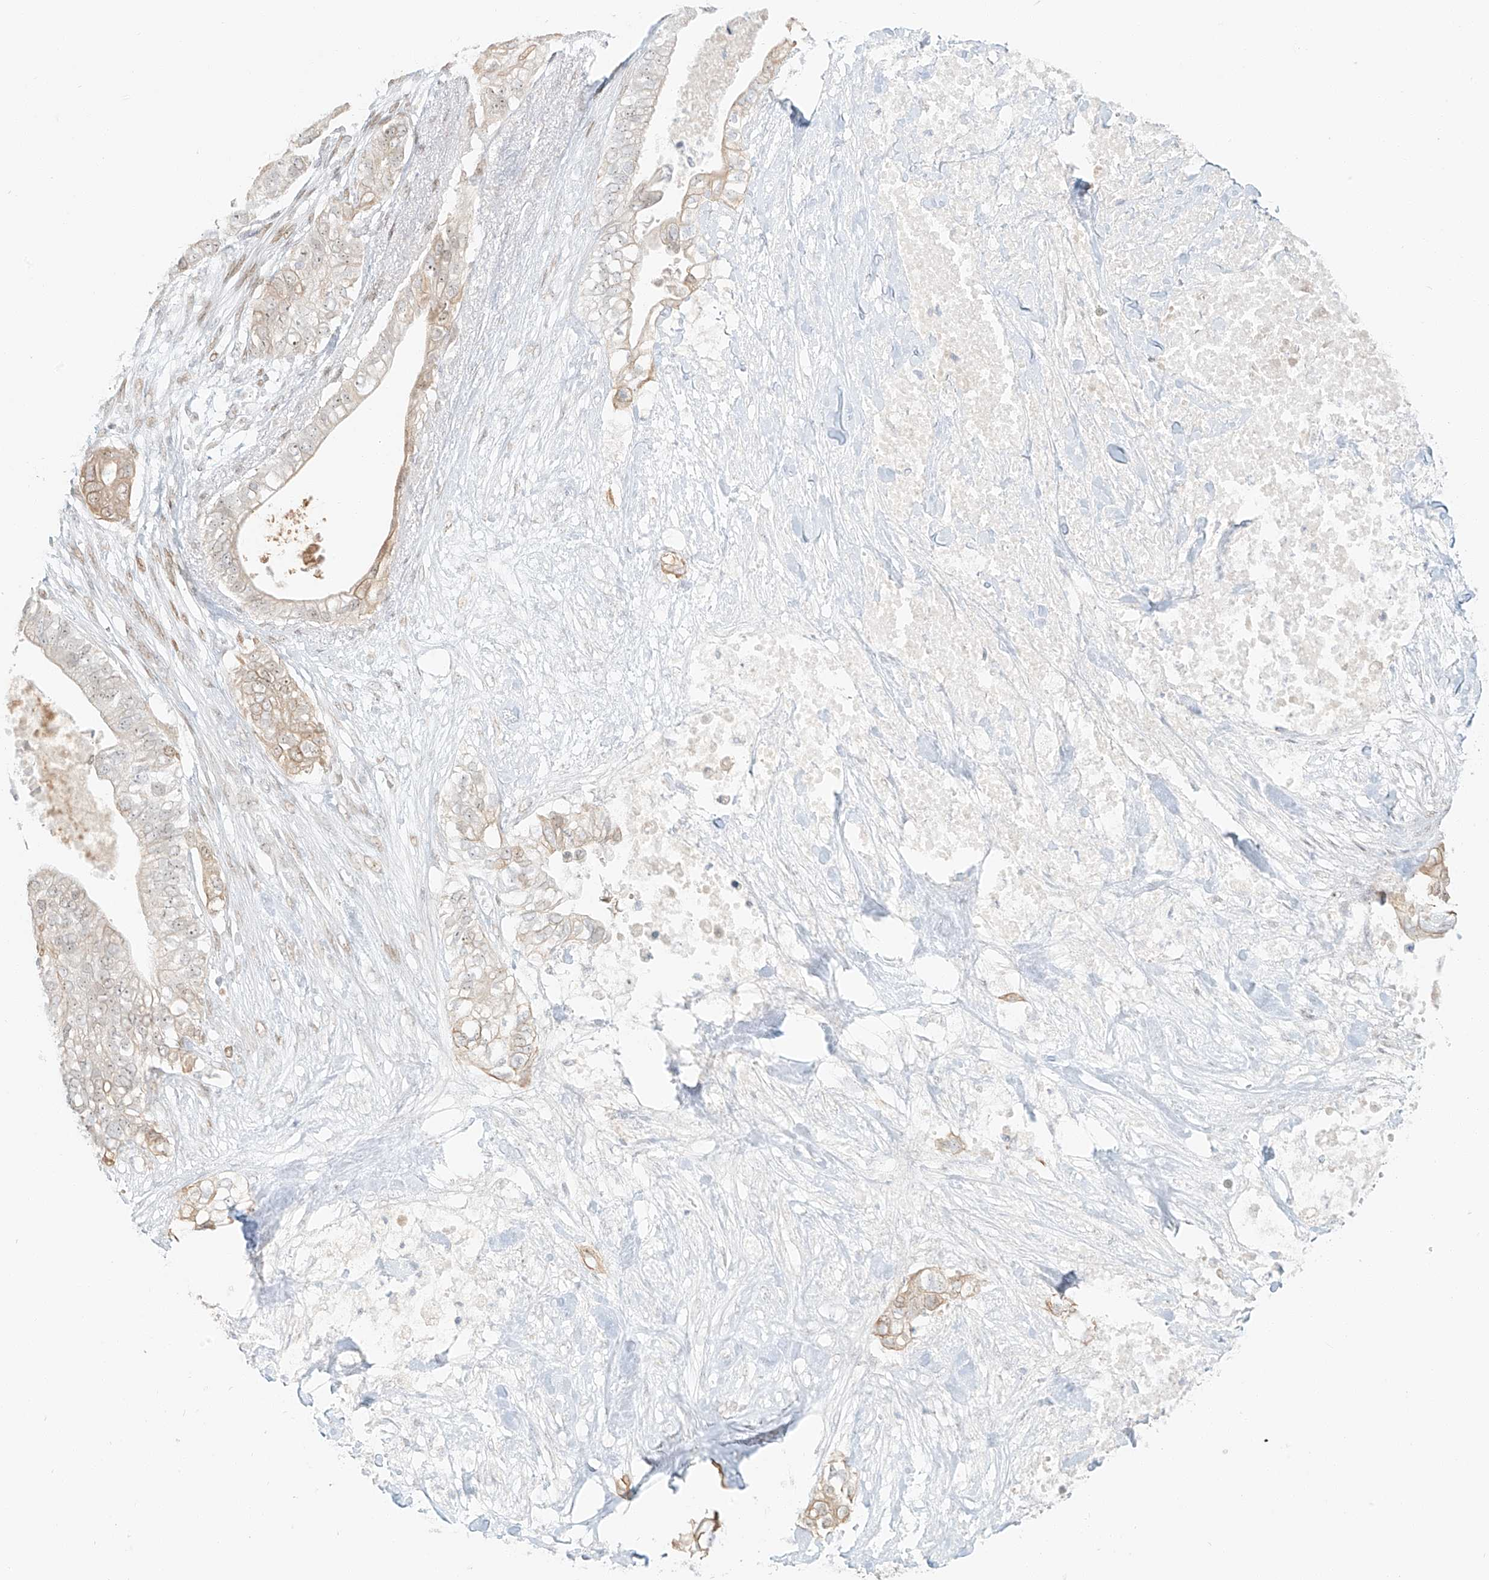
{"staining": {"intensity": "weak", "quantity": "25%-75%", "location": "cytoplasmic/membranous"}, "tissue": "pancreatic cancer", "cell_type": "Tumor cells", "image_type": "cancer", "snomed": [{"axis": "morphology", "description": "Adenocarcinoma, NOS"}, {"axis": "topography", "description": "Pancreas"}], "caption": "Pancreatic adenocarcinoma was stained to show a protein in brown. There is low levels of weak cytoplasmic/membranous staining in approximately 25%-75% of tumor cells.", "gene": "ZNF774", "patient": {"sex": "female", "age": 78}}